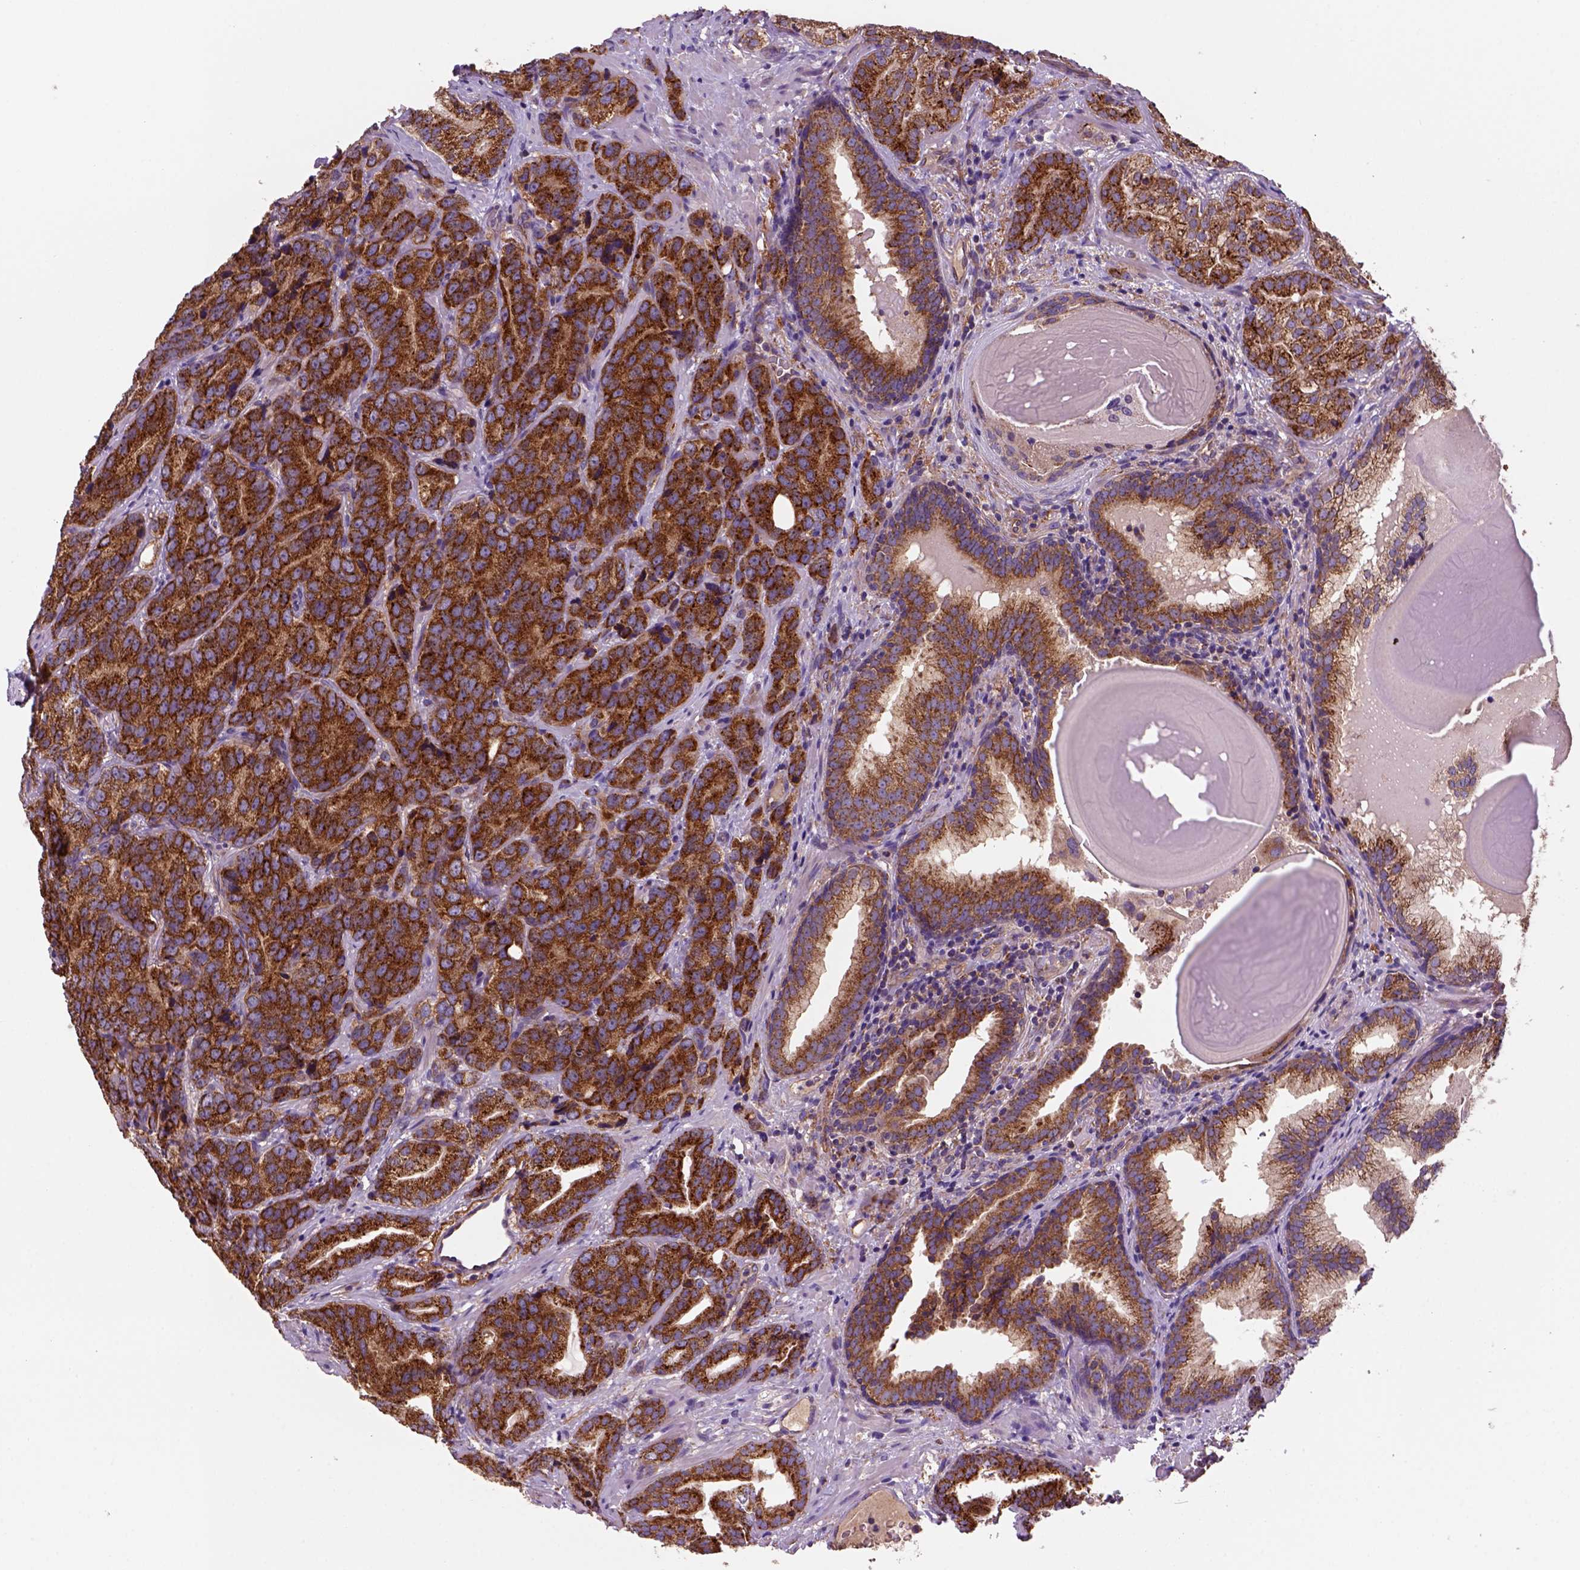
{"staining": {"intensity": "strong", "quantity": "25%-75%", "location": "cytoplasmic/membranous"}, "tissue": "prostate cancer", "cell_type": "Tumor cells", "image_type": "cancer", "snomed": [{"axis": "morphology", "description": "Adenocarcinoma, NOS"}, {"axis": "topography", "description": "Prostate"}], "caption": "Immunohistochemical staining of prostate adenocarcinoma shows strong cytoplasmic/membranous protein expression in approximately 25%-75% of tumor cells.", "gene": "WARS2", "patient": {"sex": "male", "age": 71}}